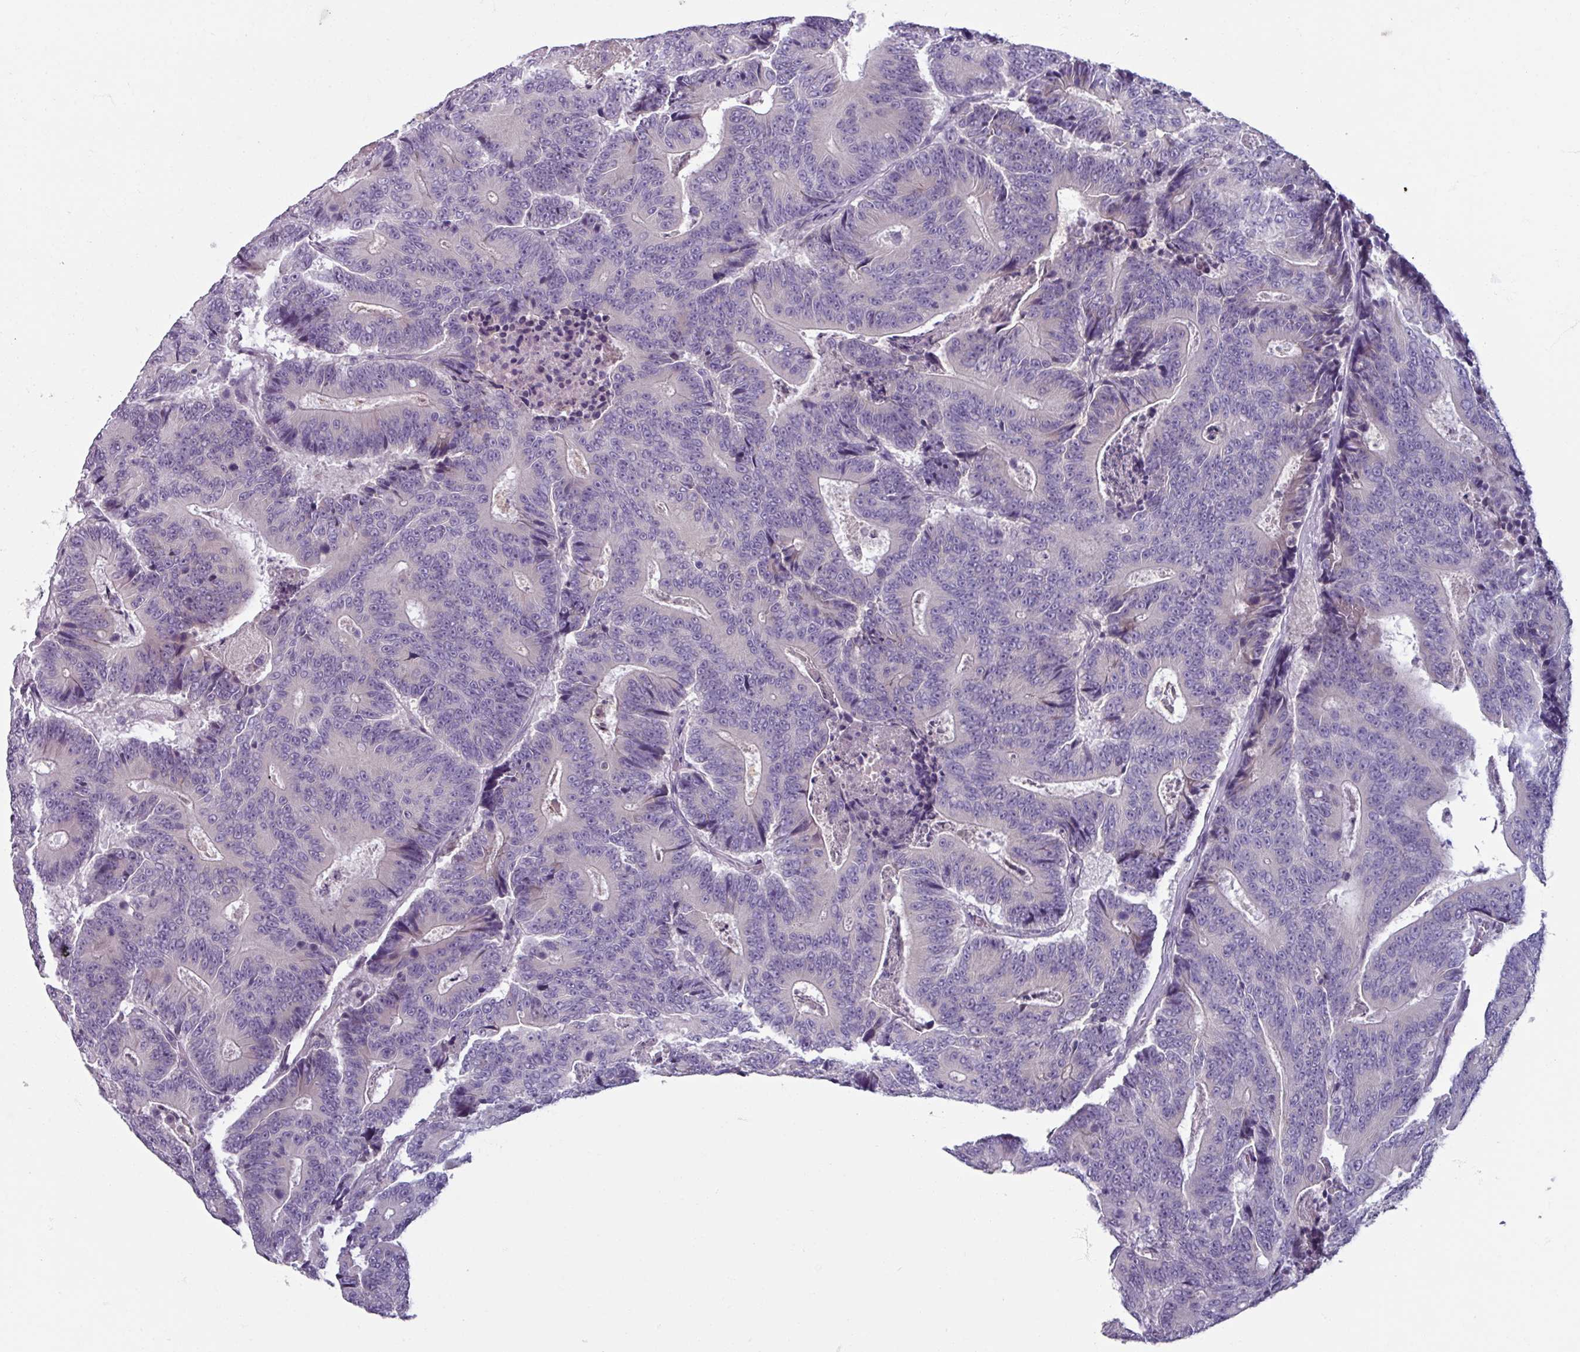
{"staining": {"intensity": "negative", "quantity": "none", "location": "none"}, "tissue": "colorectal cancer", "cell_type": "Tumor cells", "image_type": "cancer", "snomed": [{"axis": "morphology", "description": "Adenocarcinoma, NOS"}, {"axis": "topography", "description": "Colon"}], "caption": "An IHC micrograph of colorectal adenocarcinoma is shown. There is no staining in tumor cells of colorectal adenocarcinoma.", "gene": "SMIM11", "patient": {"sex": "male", "age": 83}}